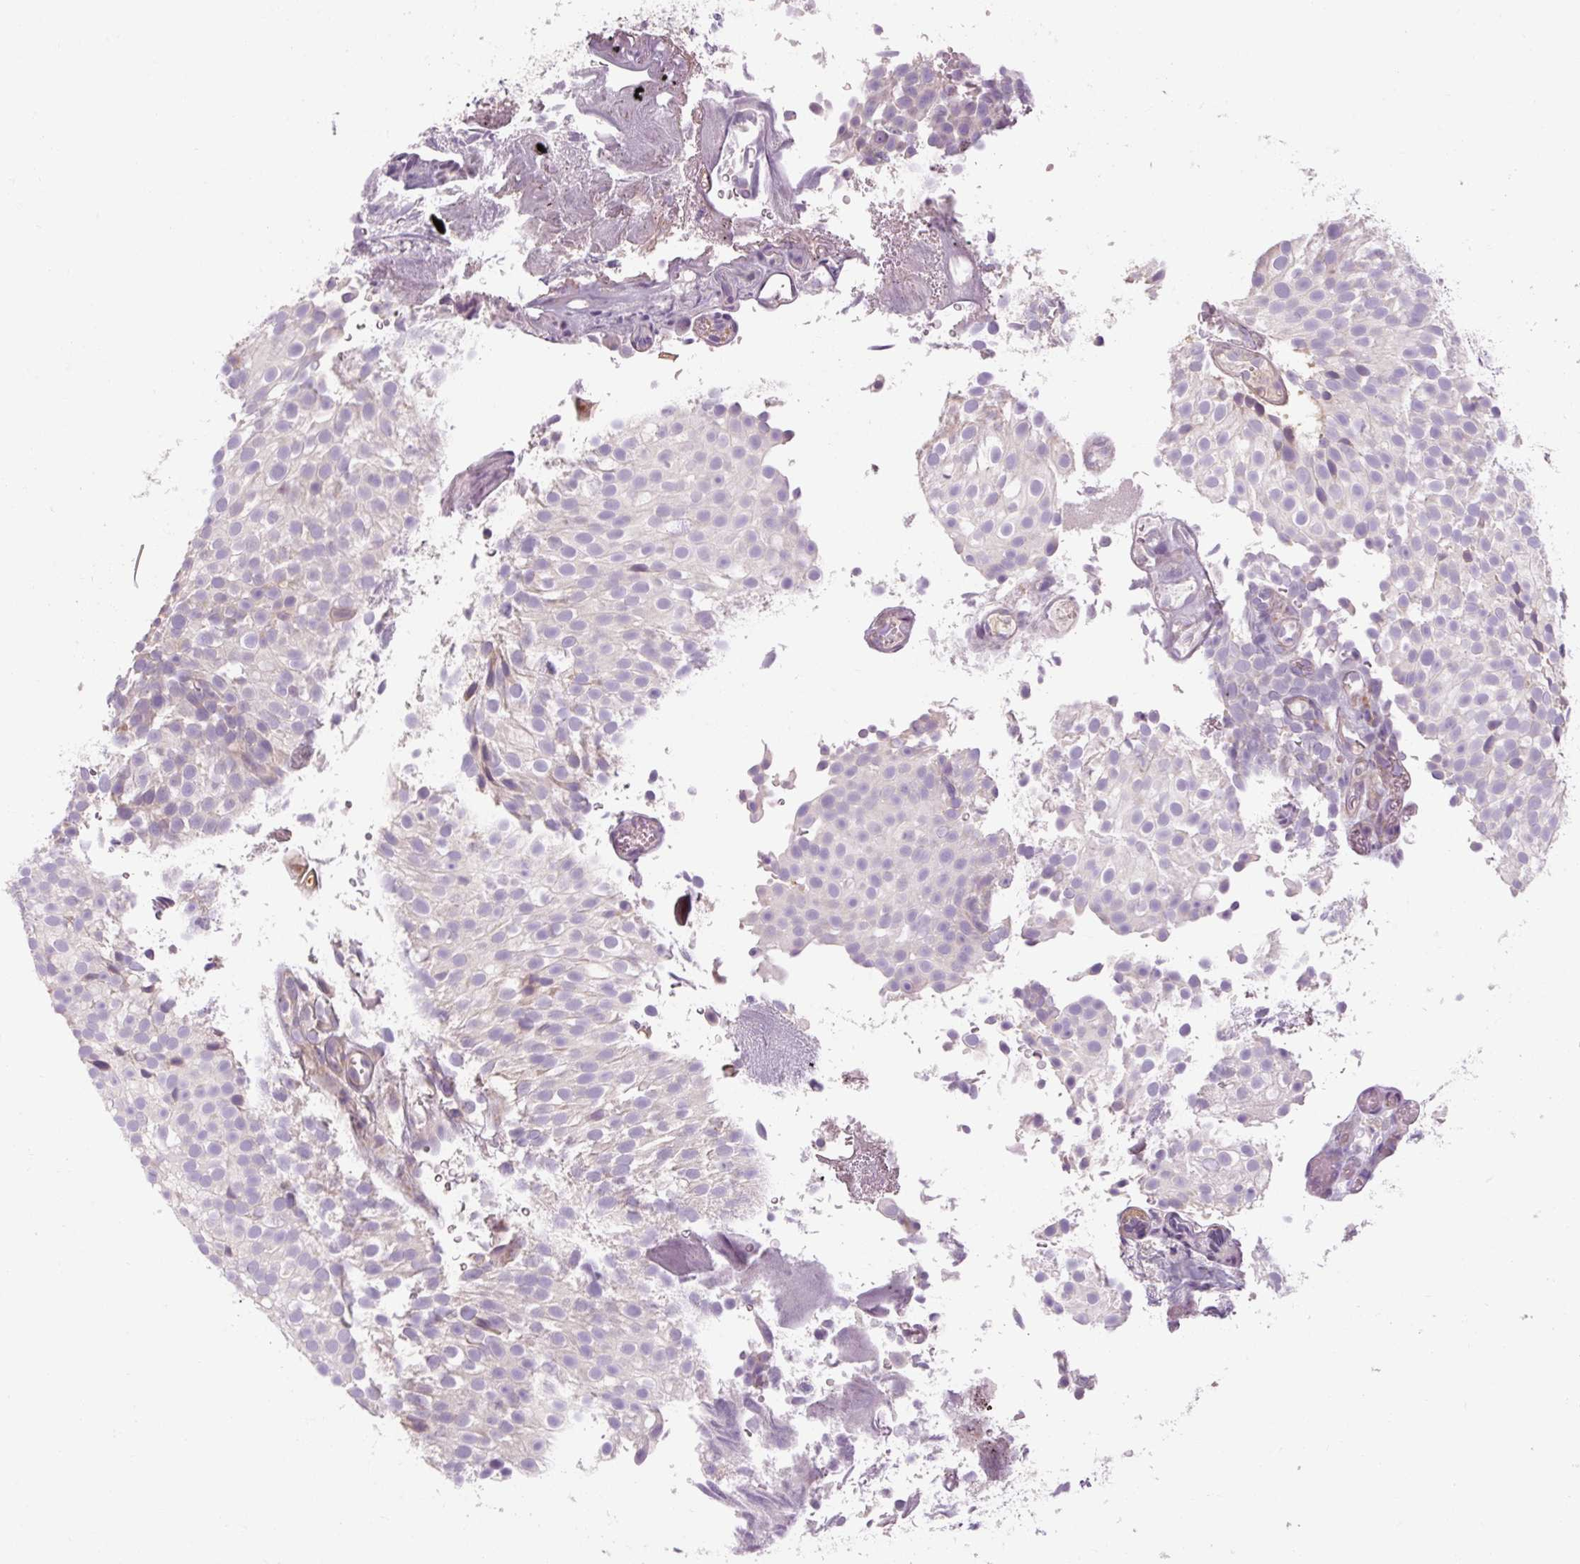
{"staining": {"intensity": "negative", "quantity": "none", "location": "none"}, "tissue": "urothelial cancer", "cell_type": "Tumor cells", "image_type": "cancer", "snomed": [{"axis": "morphology", "description": "Urothelial carcinoma, Low grade"}, {"axis": "topography", "description": "Urinary bladder"}], "caption": "Immunohistochemistry (IHC) photomicrograph of urothelial cancer stained for a protein (brown), which demonstrates no expression in tumor cells.", "gene": "TIGD2", "patient": {"sex": "male", "age": 78}}